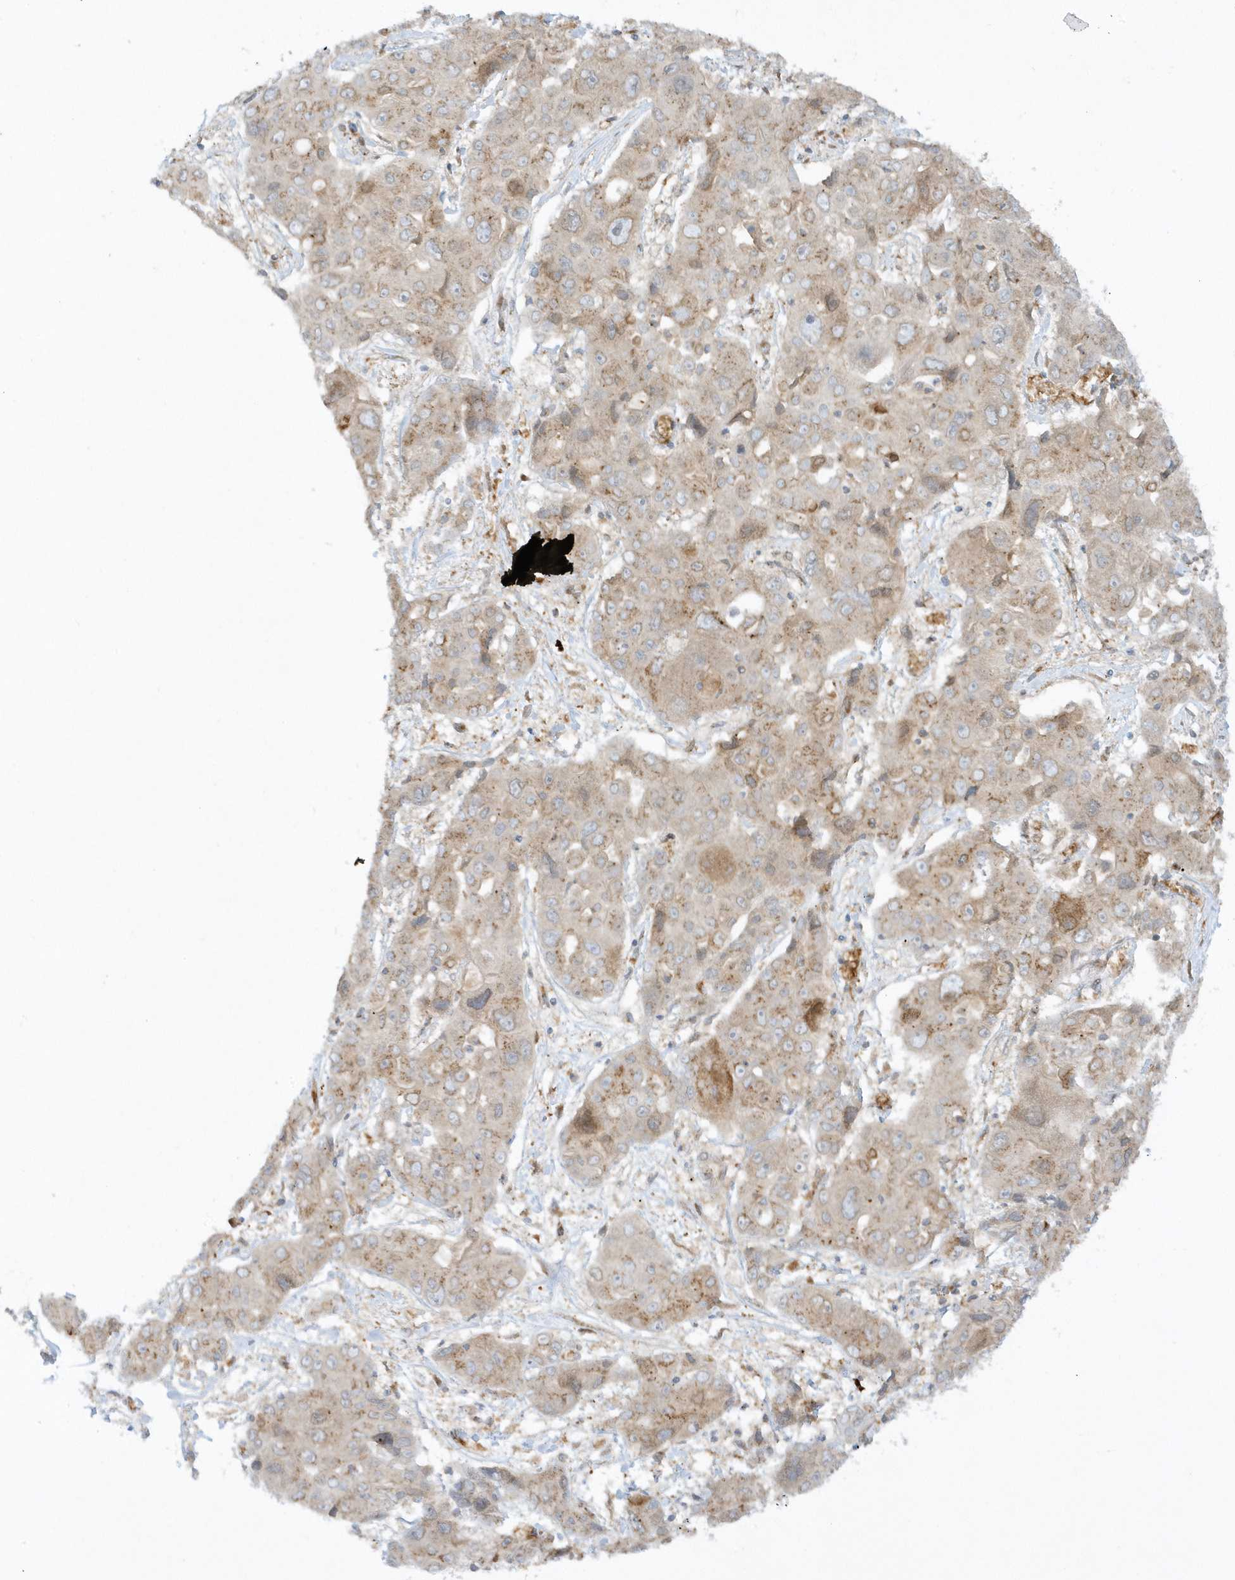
{"staining": {"intensity": "moderate", "quantity": ">75%", "location": "cytoplasmic/membranous"}, "tissue": "liver cancer", "cell_type": "Tumor cells", "image_type": "cancer", "snomed": [{"axis": "morphology", "description": "Cholangiocarcinoma"}, {"axis": "topography", "description": "Liver"}], "caption": "High-power microscopy captured an immunohistochemistry (IHC) image of cholangiocarcinoma (liver), revealing moderate cytoplasmic/membranous expression in approximately >75% of tumor cells.", "gene": "RPP40", "patient": {"sex": "male", "age": 67}}